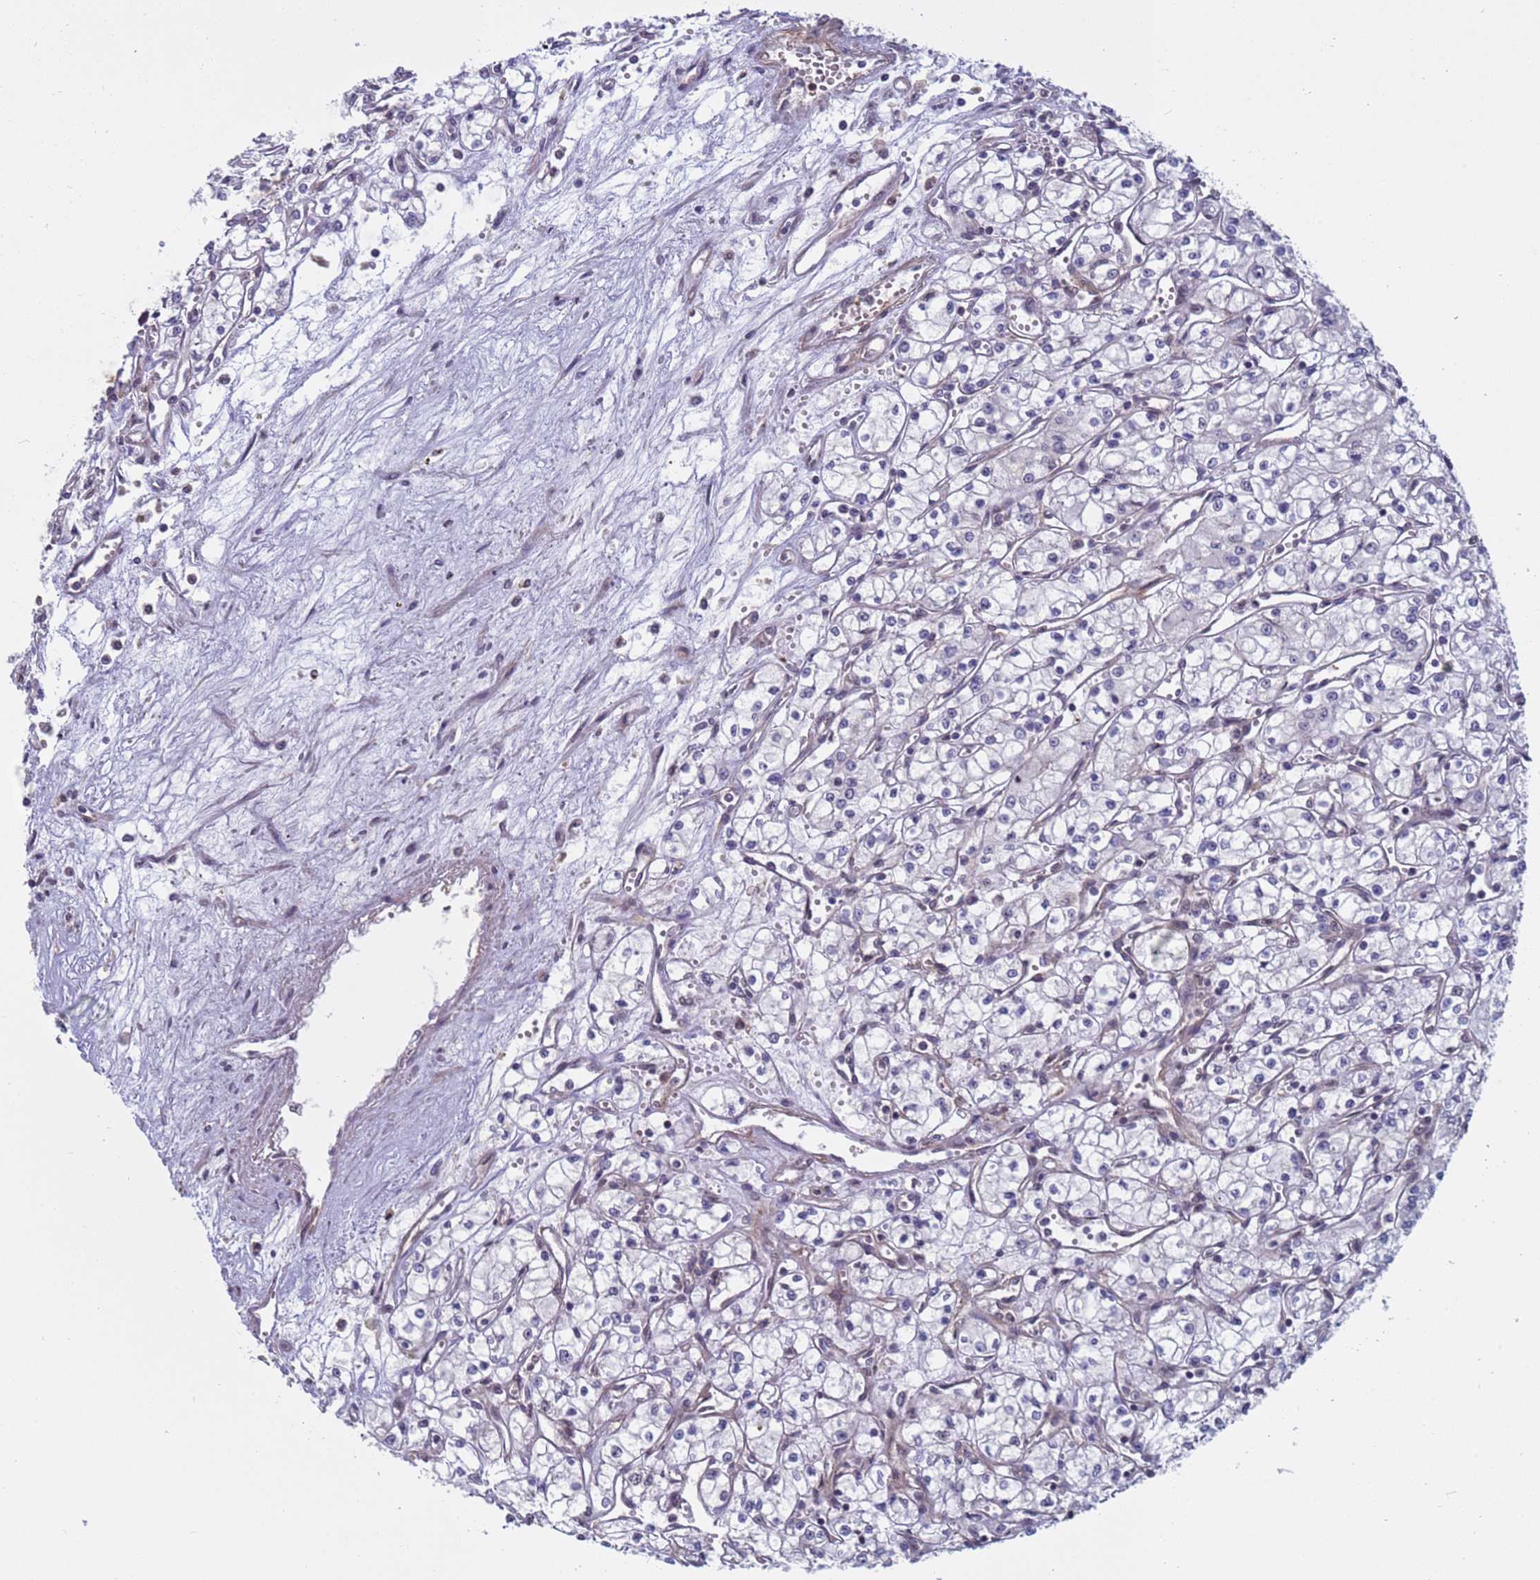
{"staining": {"intensity": "negative", "quantity": "none", "location": "none"}, "tissue": "renal cancer", "cell_type": "Tumor cells", "image_type": "cancer", "snomed": [{"axis": "morphology", "description": "Adenocarcinoma, NOS"}, {"axis": "topography", "description": "Kidney"}], "caption": "This is a image of immunohistochemistry staining of renal cancer, which shows no staining in tumor cells.", "gene": "NSL1", "patient": {"sex": "male", "age": 59}}